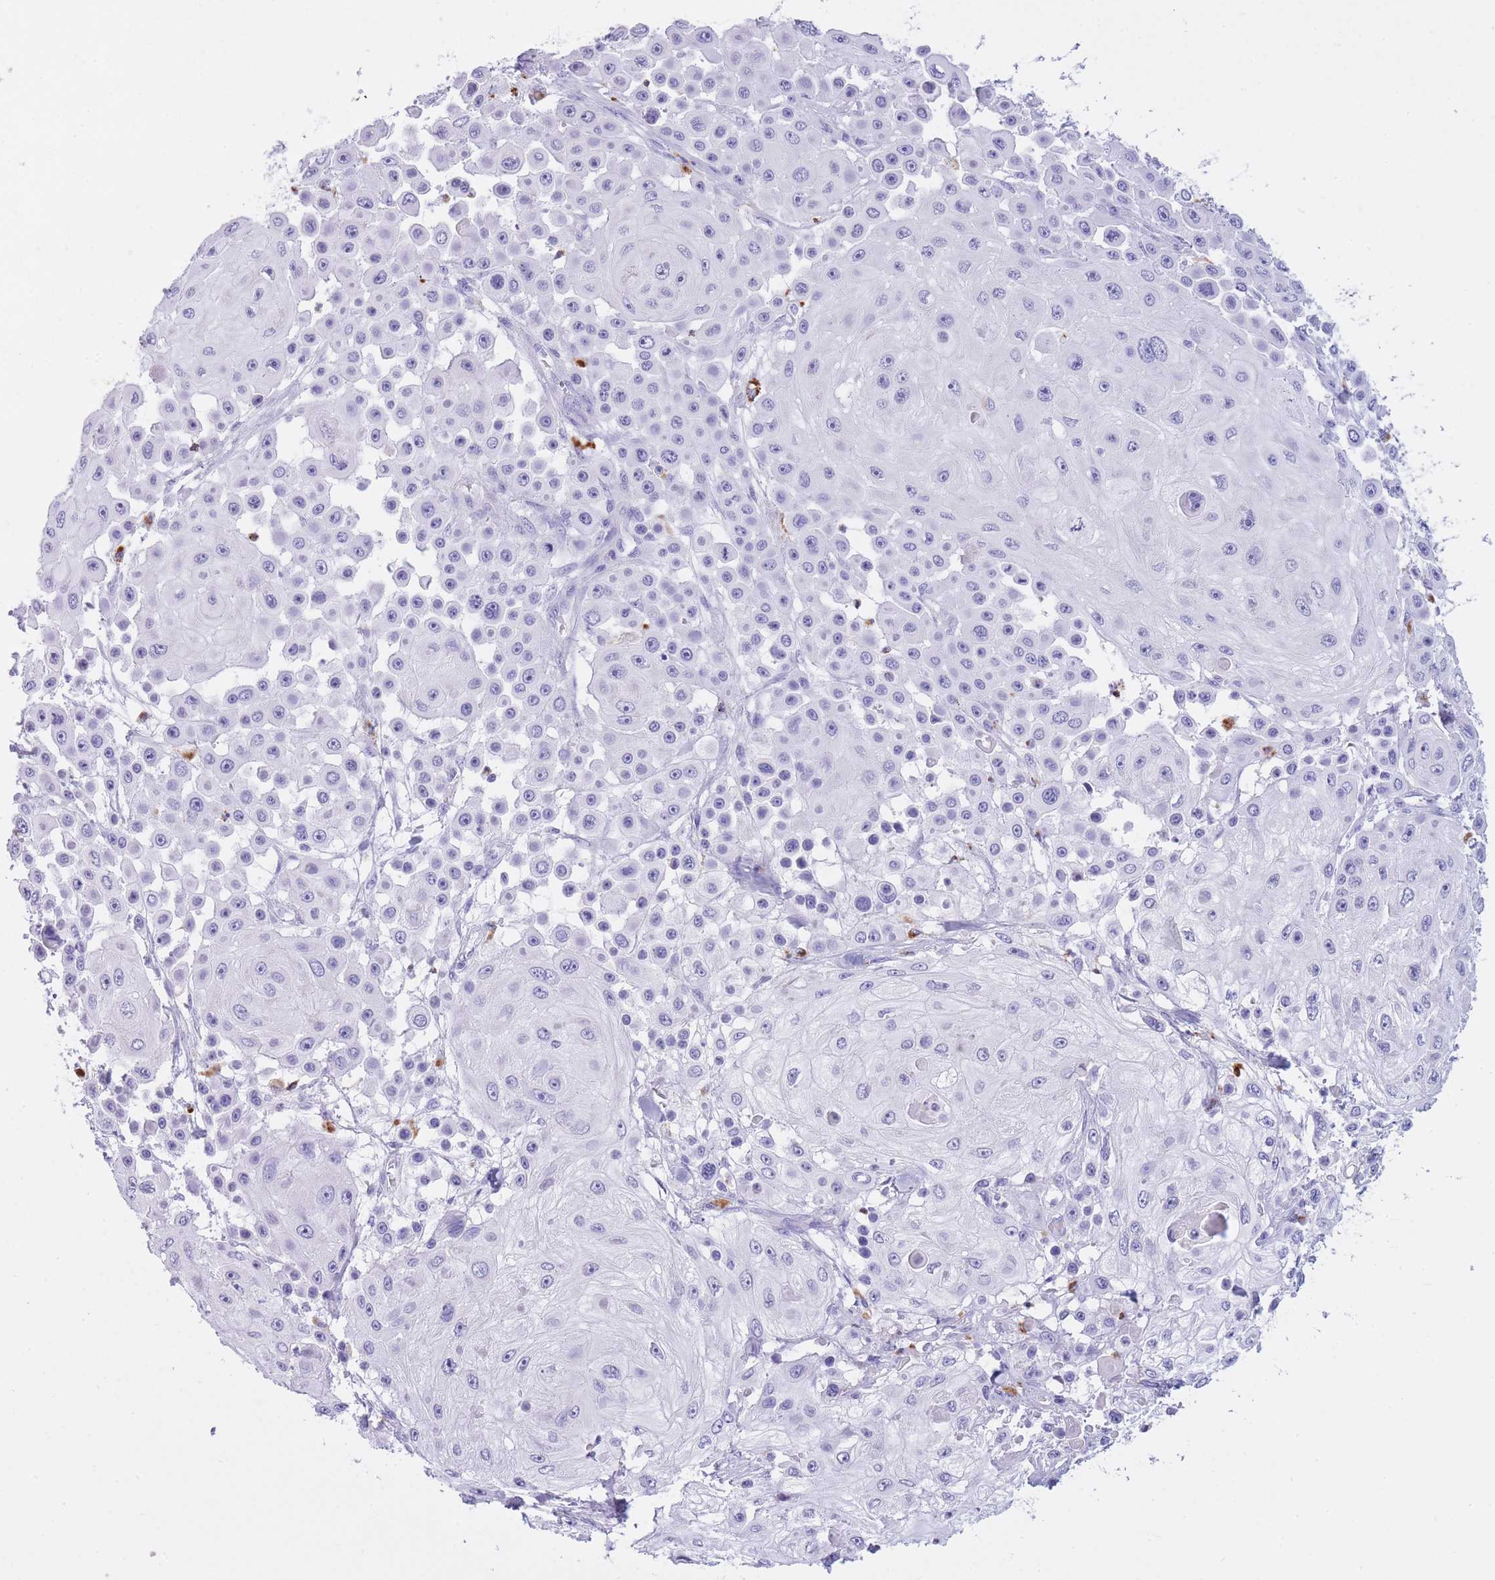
{"staining": {"intensity": "negative", "quantity": "none", "location": "none"}, "tissue": "skin cancer", "cell_type": "Tumor cells", "image_type": "cancer", "snomed": [{"axis": "morphology", "description": "Squamous cell carcinoma, NOS"}, {"axis": "topography", "description": "Skin"}], "caption": "A micrograph of skin squamous cell carcinoma stained for a protein displays no brown staining in tumor cells.", "gene": "PLBD1", "patient": {"sex": "male", "age": 67}}